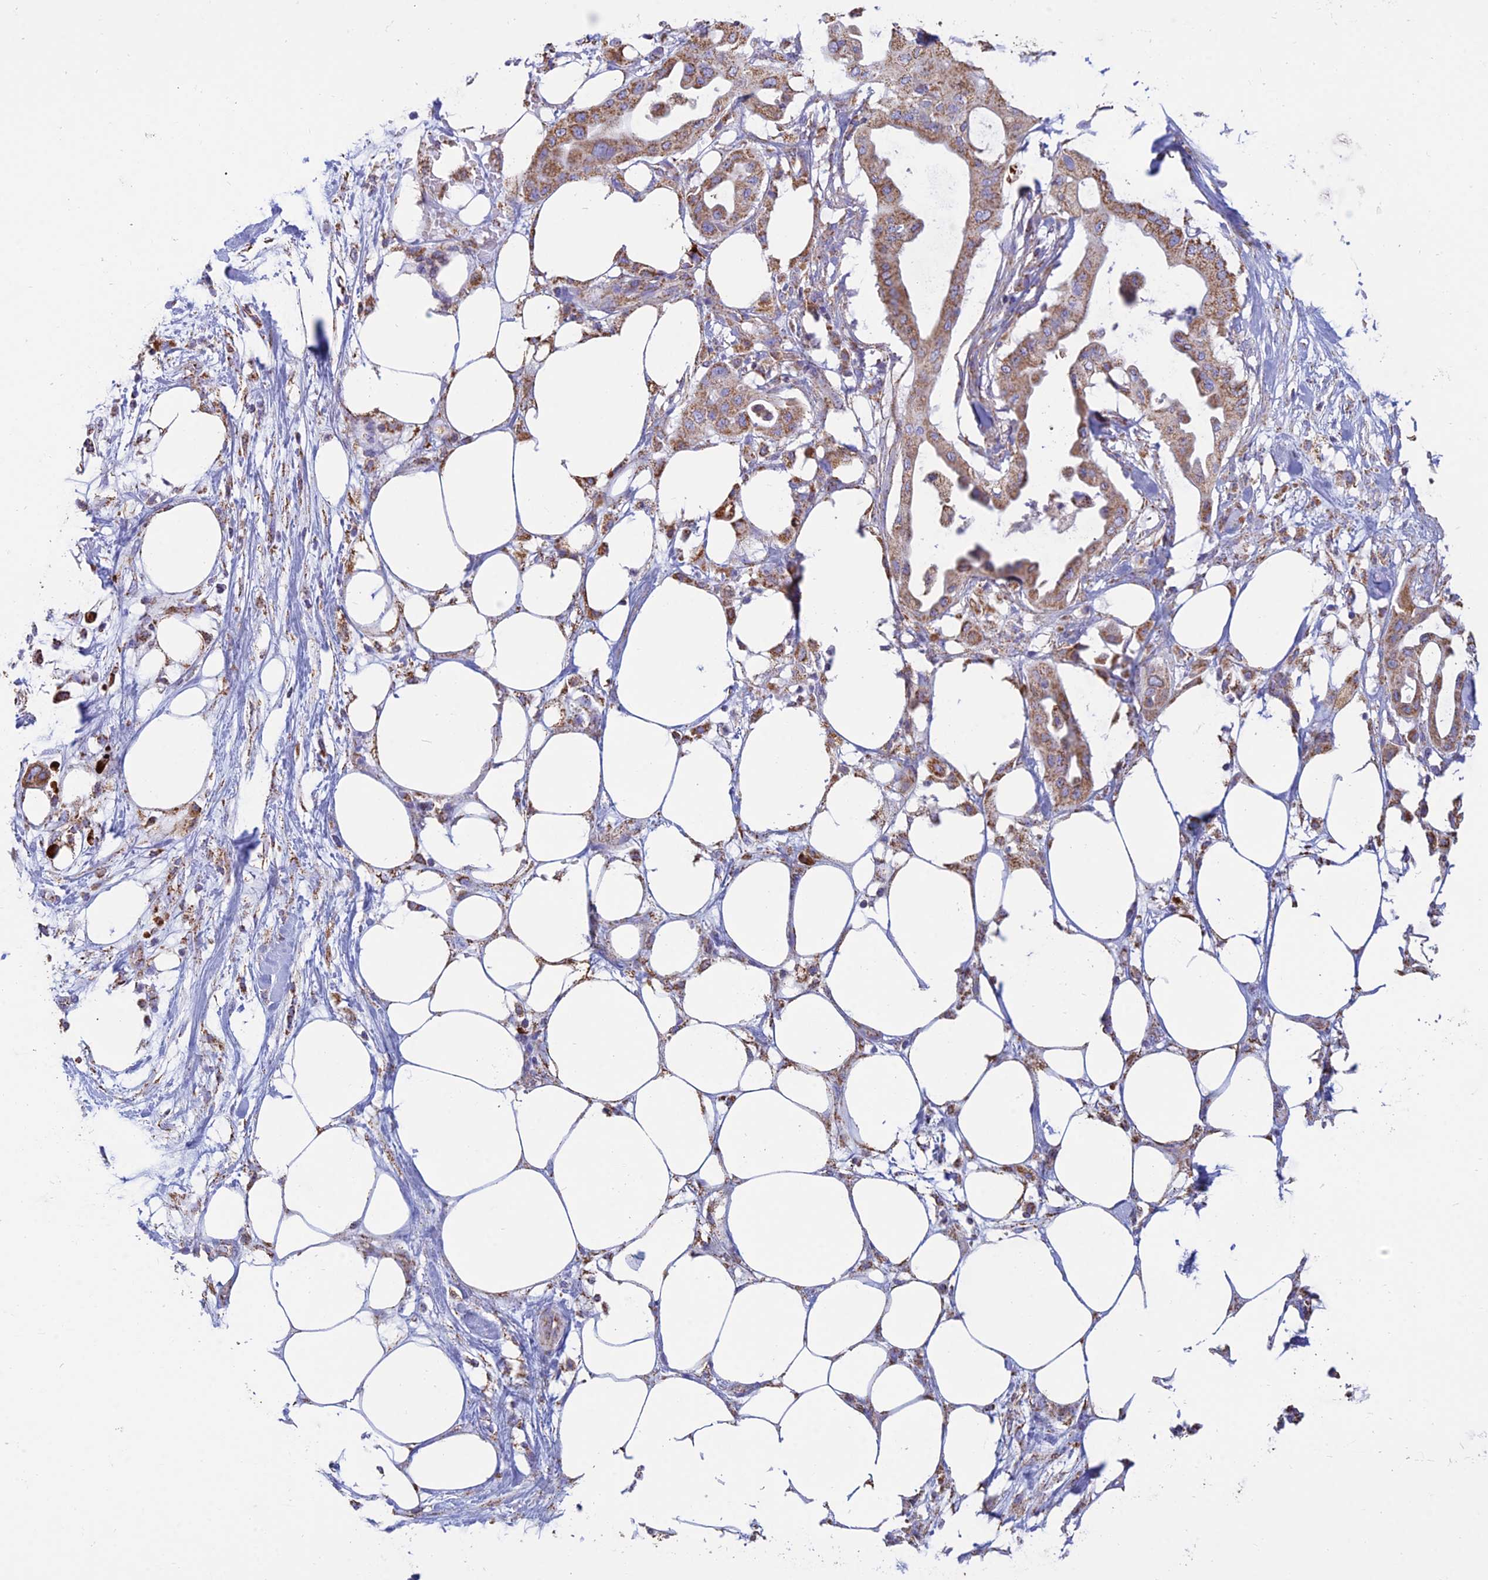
{"staining": {"intensity": "moderate", "quantity": ">75%", "location": "cytoplasmic/membranous"}, "tissue": "pancreatic cancer", "cell_type": "Tumor cells", "image_type": "cancer", "snomed": [{"axis": "morphology", "description": "Adenocarcinoma, NOS"}, {"axis": "topography", "description": "Pancreas"}], "caption": "Protein staining of adenocarcinoma (pancreatic) tissue demonstrates moderate cytoplasmic/membranous expression in about >75% of tumor cells. (DAB IHC with brightfield microscopy, high magnification).", "gene": "OR2W3", "patient": {"sex": "male", "age": 68}}